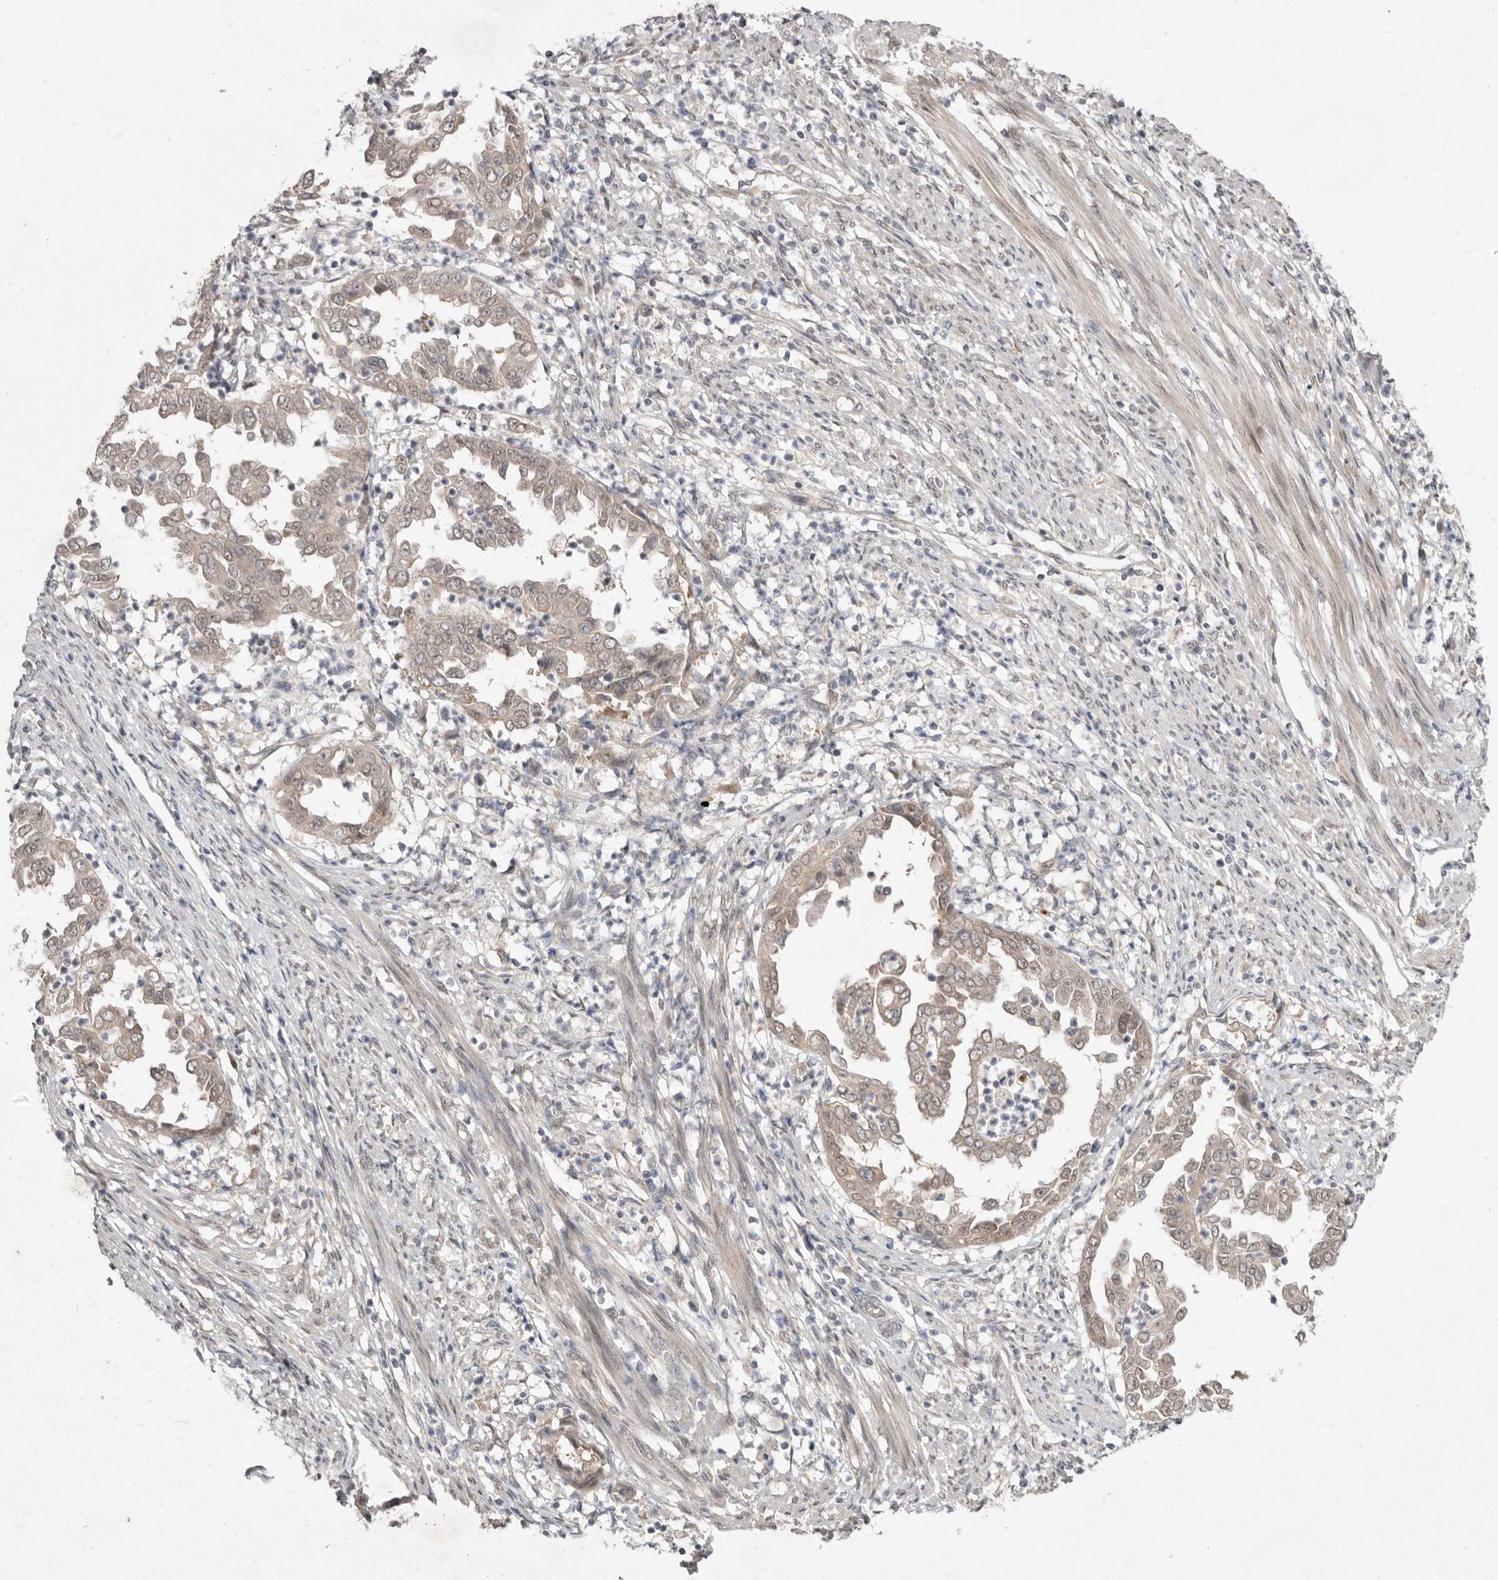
{"staining": {"intensity": "weak", "quantity": ">75%", "location": "cytoplasmic/membranous,nuclear"}, "tissue": "endometrial cancer", "cell_type": "Tumor cells", "image_type": "cancer", "snomed": [{"axis": "morphology", "description": "Adenocarcinoma, NOS"}, {"axis": "topography", "description": "Endometrium"}], "caption": "Immunohistochemistry (IHC) photomicrograph of human endometrial adenocarcinoma stained for a protein (brown), which demonstrates low levels of weak cytoplasmic/membranous and nuclear staining in about >75% of tumor cells.", "gene": "NSUN4", "patient": {"sex": "female", "age": 85}}